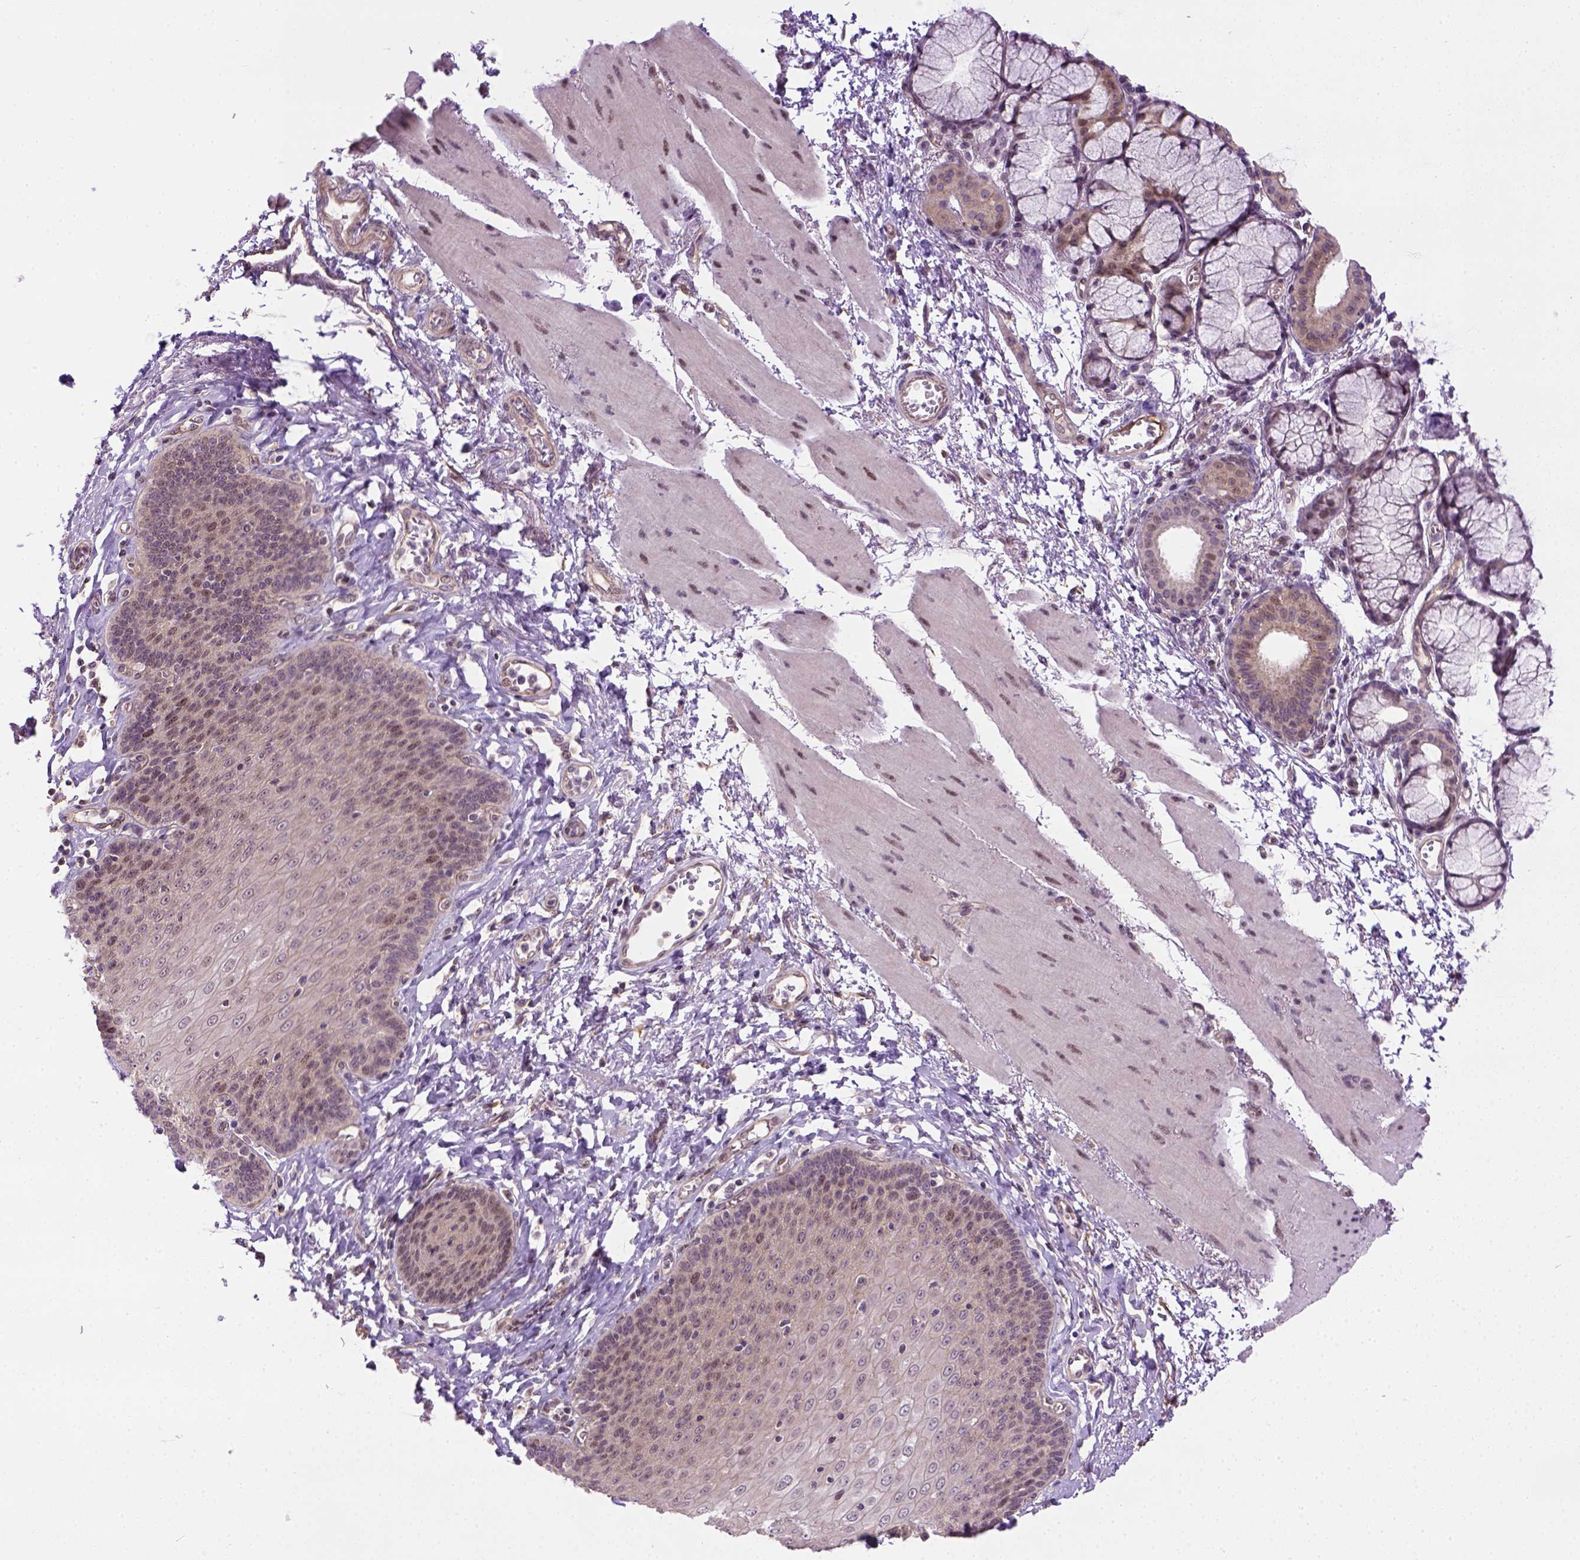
{"staining": {"intensity": "weak", "quantity": "25%-75%", "location": "cytoplasmic/membranous,nuclear"}, "tissue": "esophagus", "cell_type": "Squamous epithelial cells", "image_type": "normal", "snomed": [{"axis": "morphology", "description": "Normal tissue, NOS"}, {"axis": "topography", "description": "Esophagus"}], "caption": "Human esophagus stained with a brown dye displays weak cytoplasmic/membranous,nuclear positive staining in about 25%-75% of squamous epithelial cells.", "gene": "KAZN", "patient": {"sex": "female", "age": 81}}